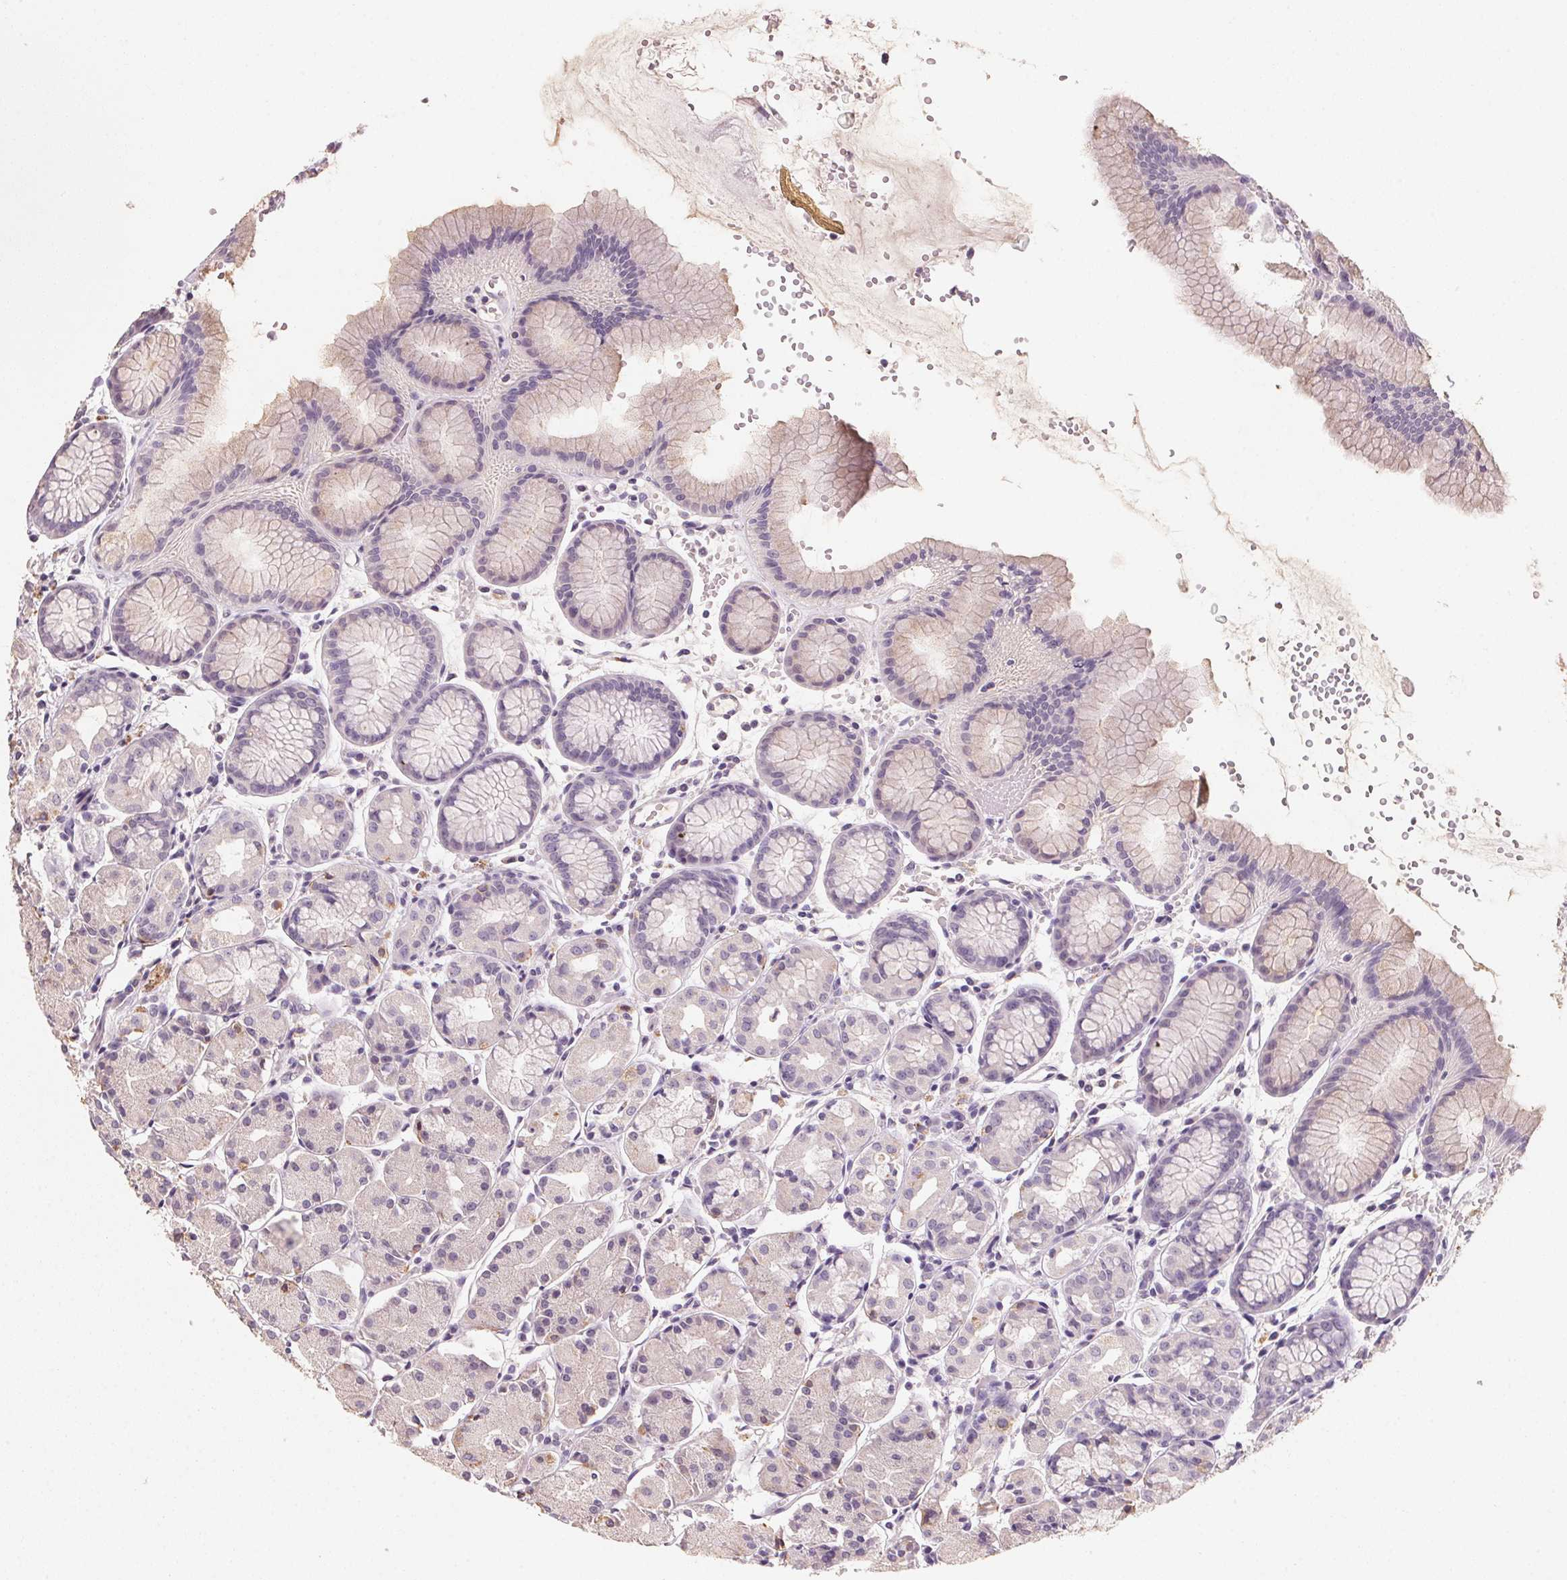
{"staining": {"intensity": "weak", "quantity": "<25%", "location": "cytoplasmic/membranous"}, "tissue": "stomach", "cell_type": "Glandular cells", "image_type": "normal", "snomed": [{"axis": "morphology", "description": "Normal tissue, NOS"}, {"axis": "topography", "description": "Stomach, upper"}], "caption": "An image of human stomach is negative for staining in glandular cells. (IHC, brightfield microscopy, high magnification).", "gene": "CXCL5", "patient": {"sex": "male", "age": 47}}